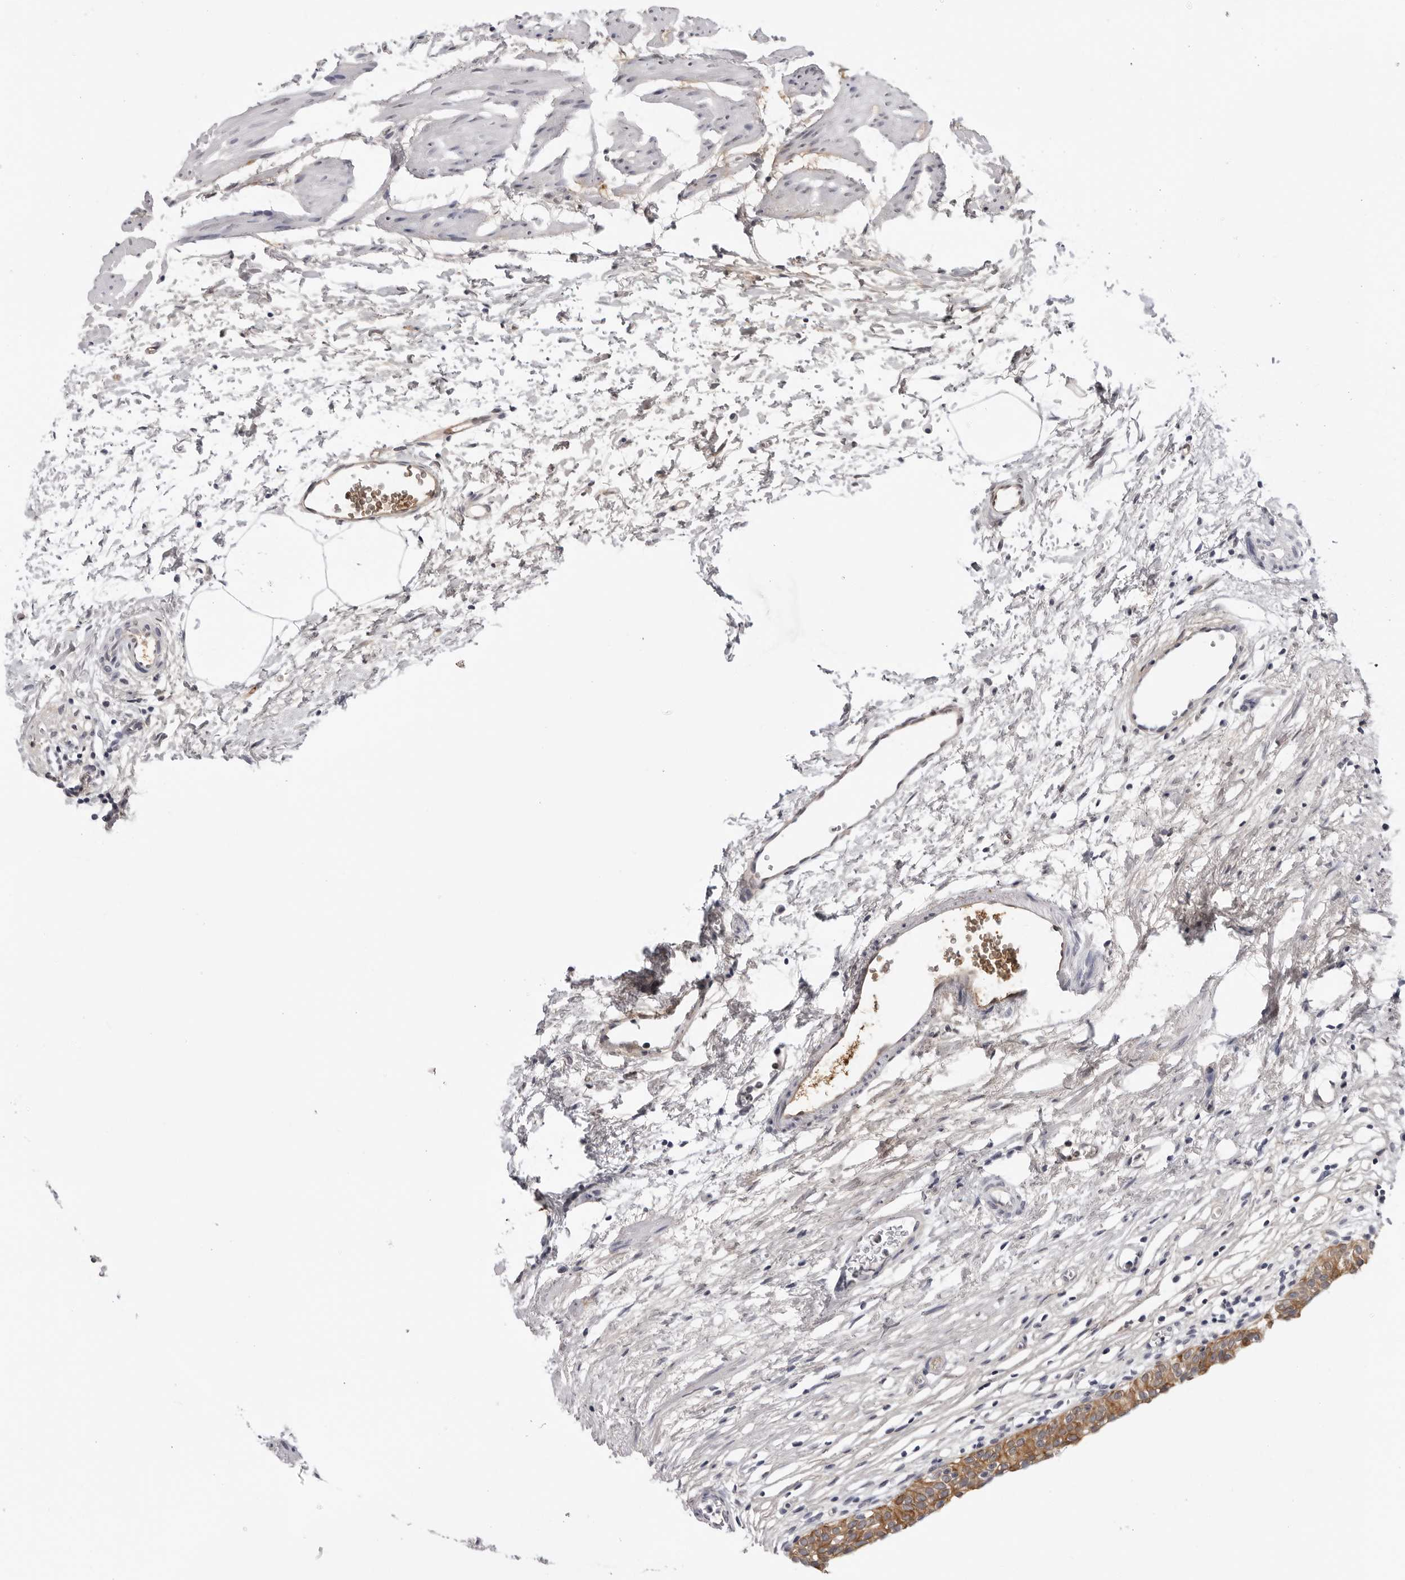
{"staining": {"intensity": "moderate", "quantity": ">75%", "location": "cytoplasmic/membranous"}, "tissue": "urinary bladder", "cell_type": "Urothelial cells", "image_type": "normal", "snomed": [{"axis": "morphology", "description": "Normal tissue, NOS"}, {"axis": "morphology", "description": "Urothelial carcinoma, High grade"}, {"axis": "topography", "description": "Urinary bladder"}], "caption": "Human urinary bladder stained with a brown dye displays moderate cytoplasmic/membranous positive positivity in approximately >75% of urothelial cells.", "gene": "SERPINF2", "patient": {"sex": "female", "age": 60}}